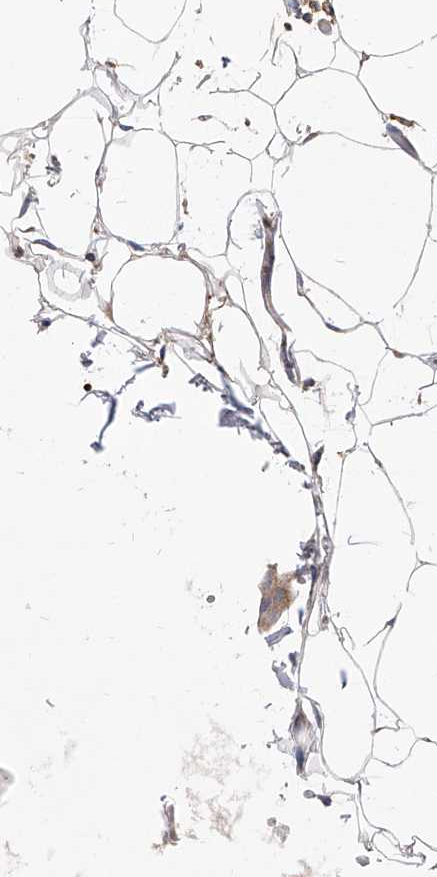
{"staining": {"intensity": "moderate", "quantity": ">75%", "location": "cytoplasmic/membranous"}, "tissue": "urothelial cancer", "cell_type": "Tumor cells", "image_type": "cancer", "snomed": [{"axis": "morphology", "description": "Urothelial carcinoma, Low grade"}, {"axis": "topography", "description": "Urinary bladder"}], "caption": "This is a photomicrograph of immunohistochemistry staining of urothelial carcinoma (low-grade), which shows moderate staining in the cytoplasmic/membranous of tumor cells.", "gene": "ATG5", "patient": {"sex": "female", "age": 60}}